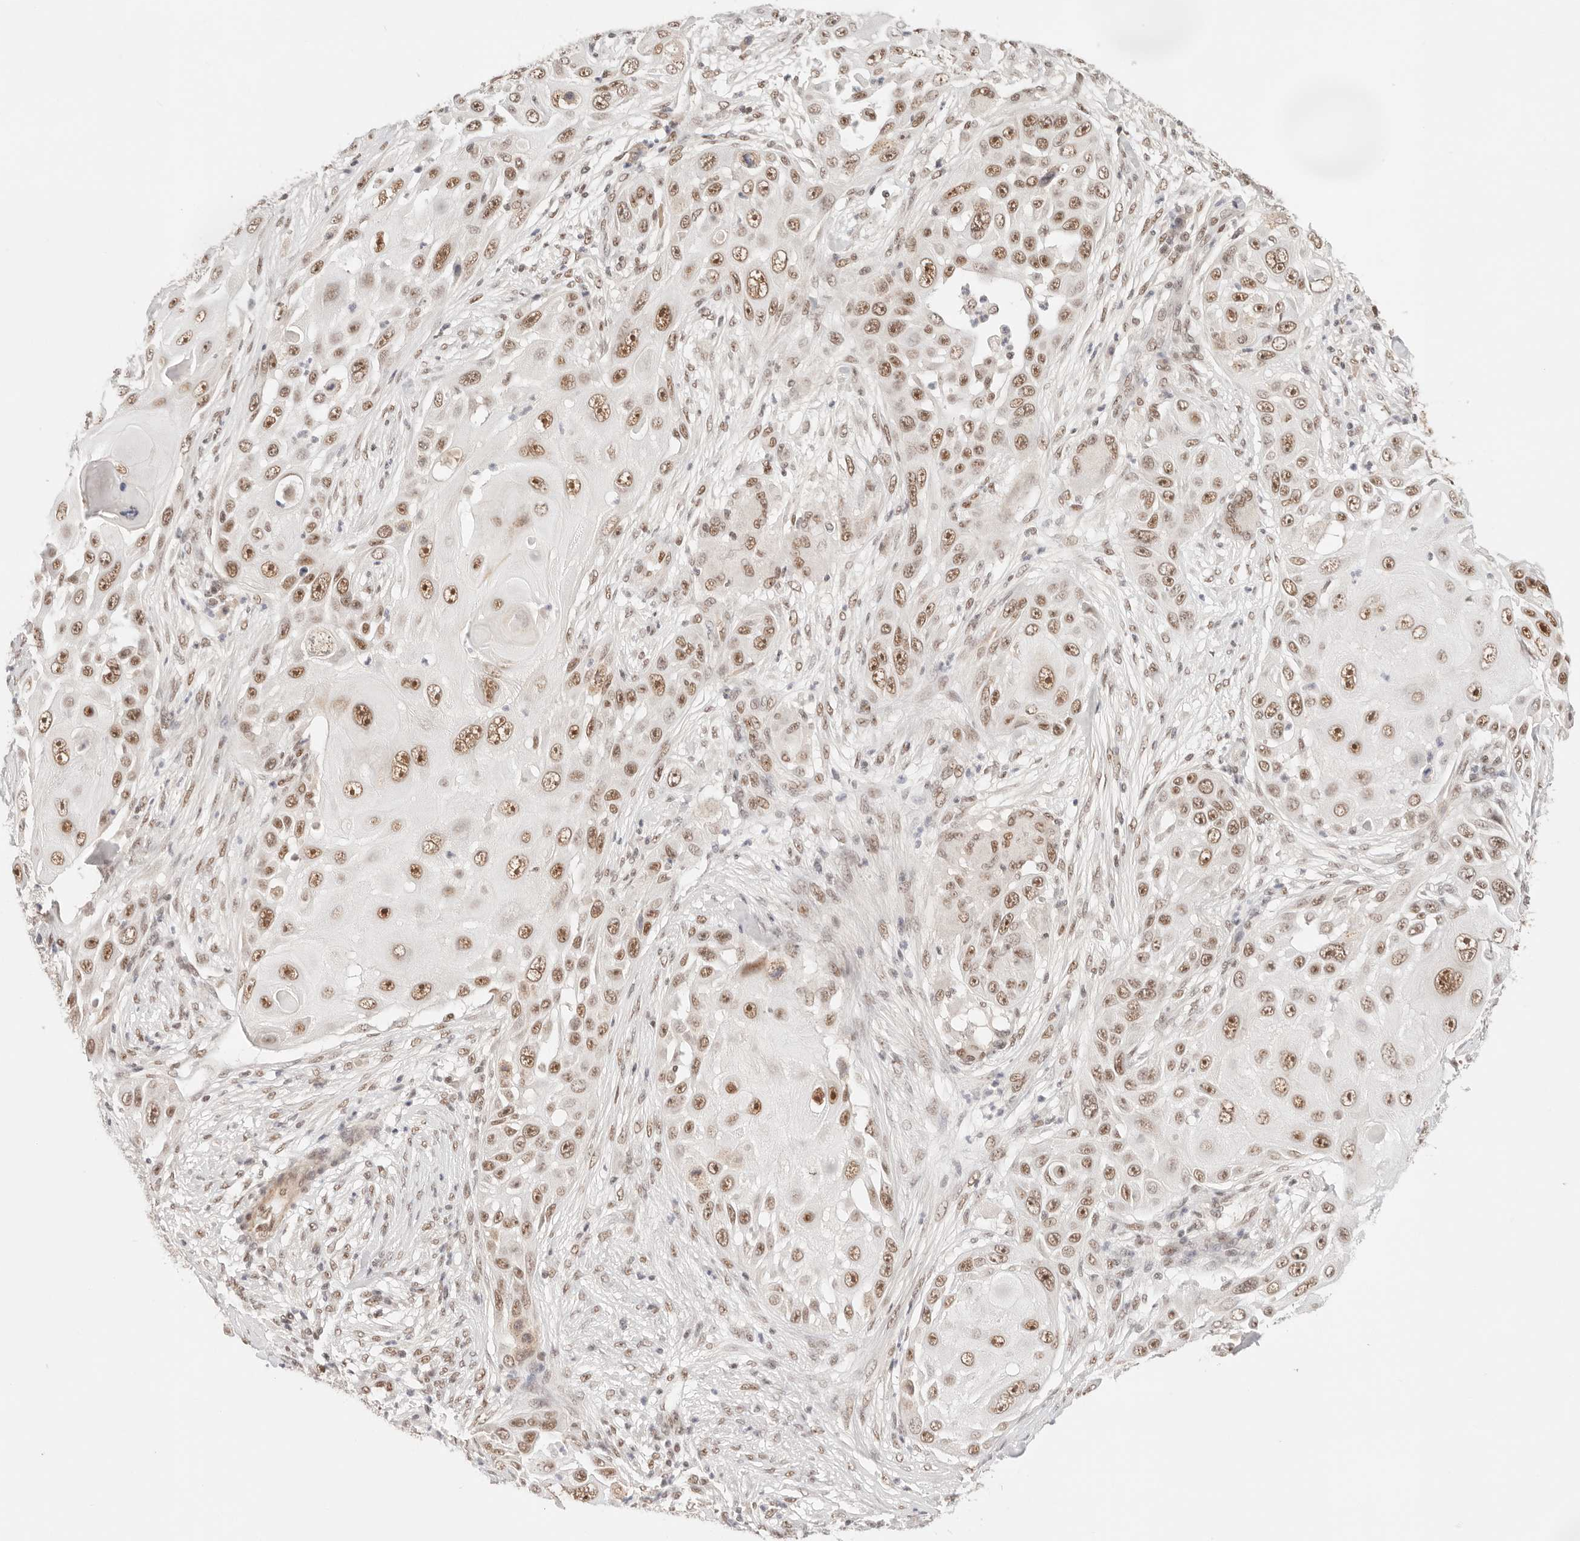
{"staining": {"intensity": "moderate", "quantity": ">75%", "location": "nuclear"}, "tissue": "skin cancer", "cell_type": "Tumor cells", "image_type": "cancer", "snomed": [{"axis": "morphology", "description": "Squamous cell carcinoma, NOS"}, {"axis": "topography", "description": "Skin"}], "caption": "A high-resolution photomicrograph shows IHC staining of squamous cell carcinoma (skin), which displays moderate nuclear positivity in approximately >75% of tumor cells. Immunohistochemistry stains the protein of interest in brown and the nuclei are stained blue.", "gene": "GTF2E2", "patient": {"sex": "female", "age": 44}}